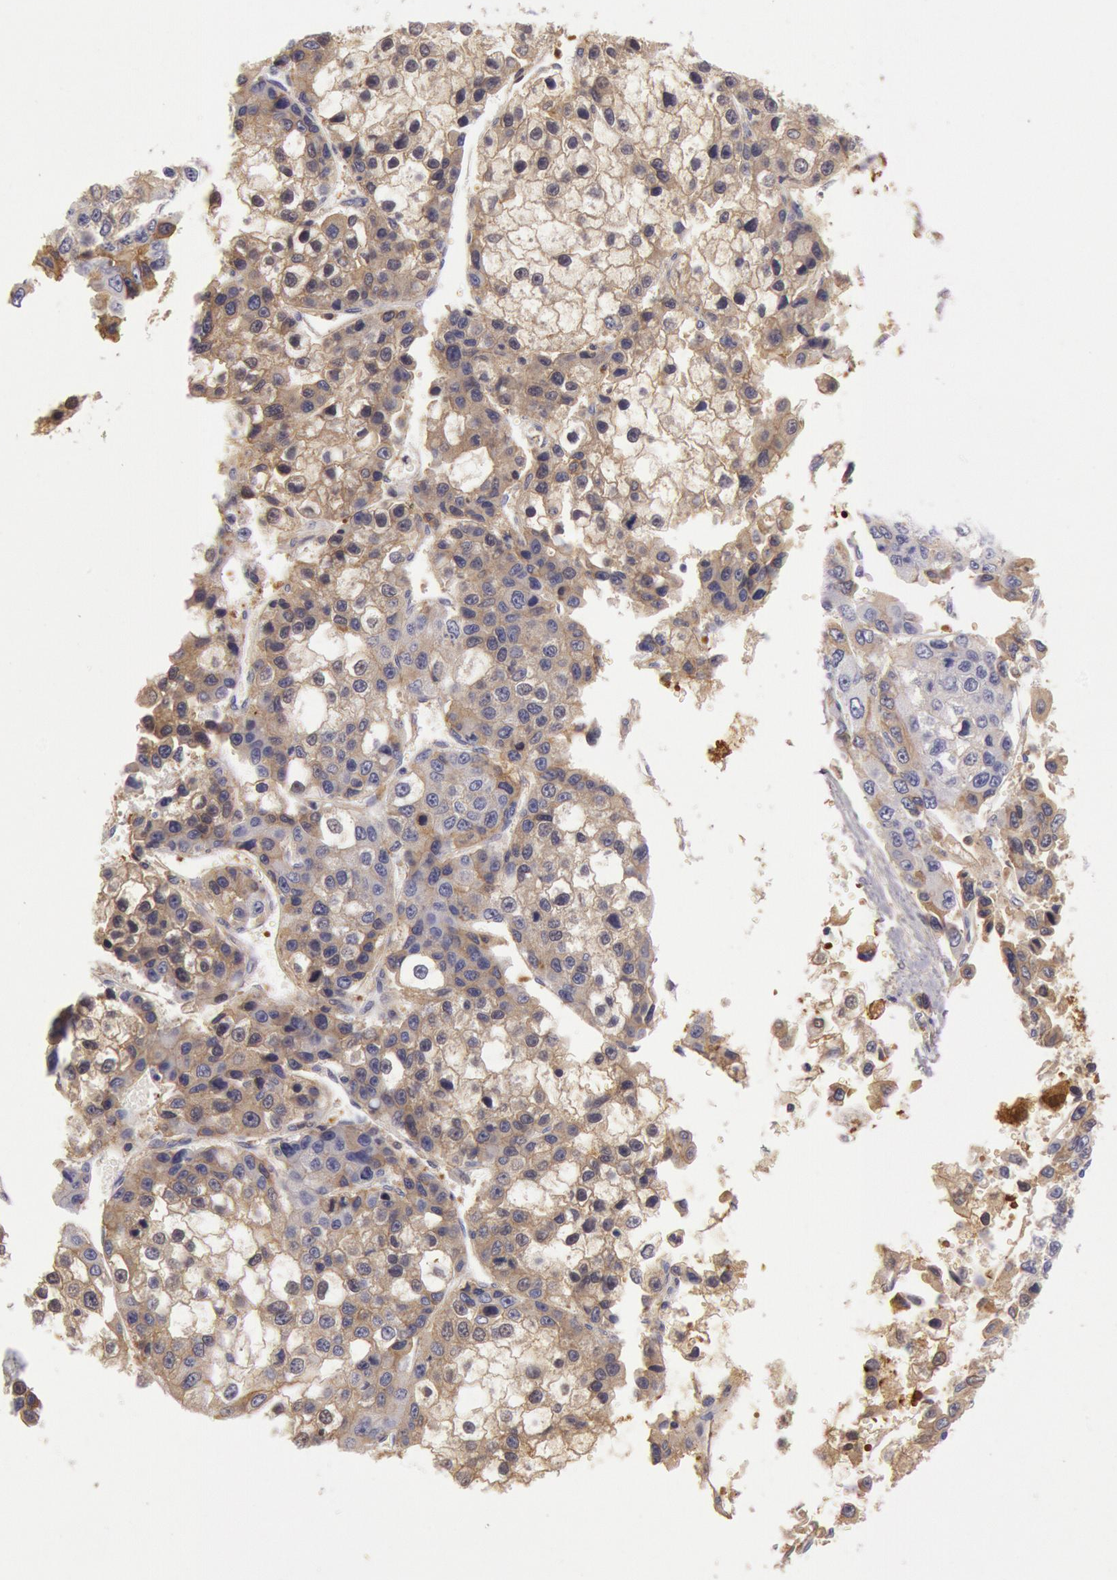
{"staining": {"intensity": "moderate", "quantity": ">75%", "location": "cytoplasmic/membranous"}, "tissue": "liver cancer", "cell_type": "Tumor cells", "image_type": "cancer", "snomed": [{"axis": "morphology", "description": "Carcinoma, Hepatocellular, NOS"}, {"axis": "topography", "description": "Liver"}], "caption": "An IHC micrograph of neoplastic tissue is shown. Protein staining in brown shows moderate cytoplasmic/membranous positivity in liver cancer within tumor cells. (brown staining indicates protein expression, while blue staining denotes nuclei).", "gene": "IGHG1", "patient": {"sex": "female", "age": 66}}